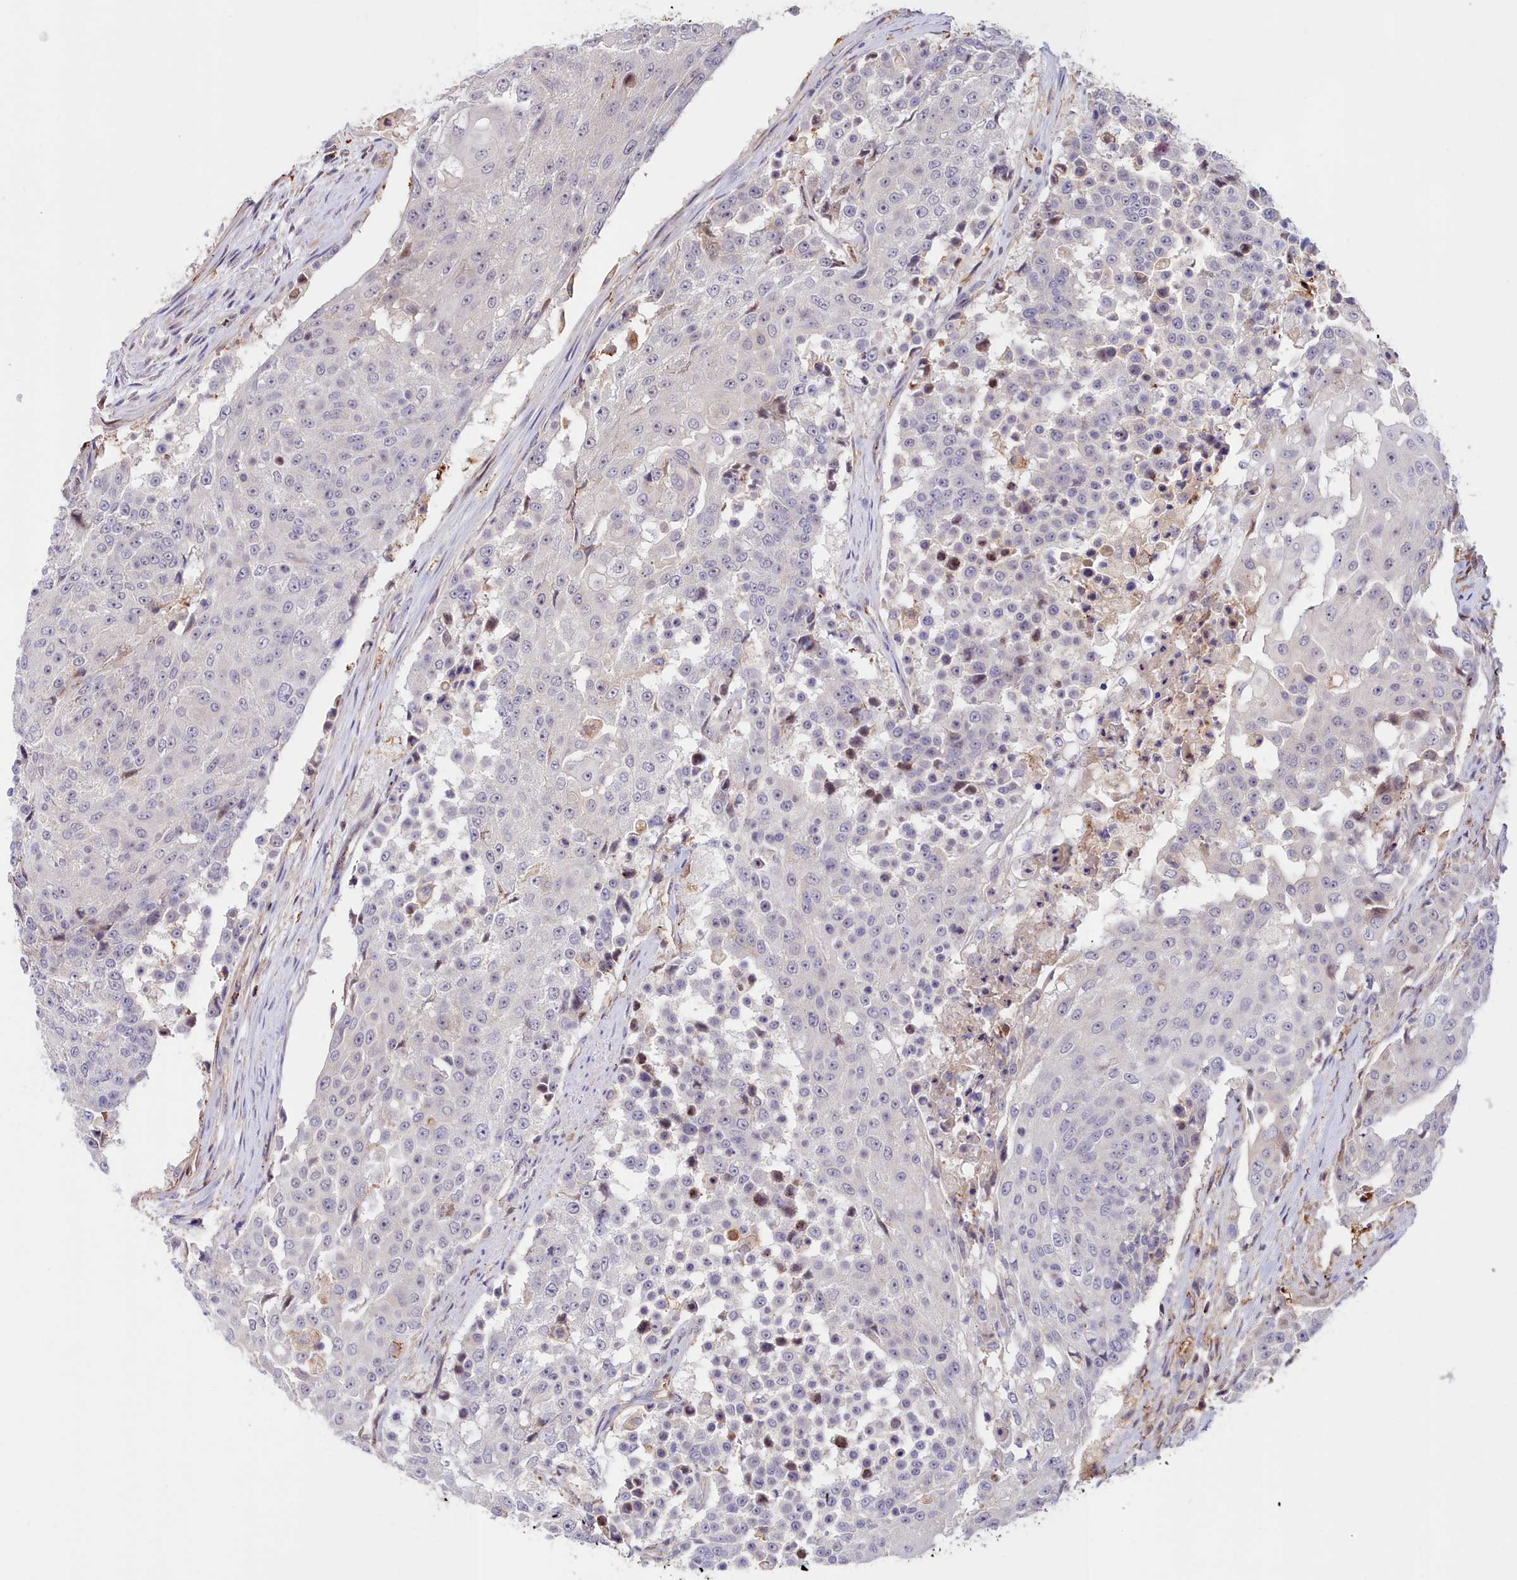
{"staining": {"intensity": "negative", "quantity": "none", "location": "none"}, "tissue": "urothelial cancer", "cell_type": "Tumor cells", "image_type": "cancer", "snomed": [{"axis": "morphology", "description": "Urothelial carcinoma, High grade"}, {"axis": "topography", "description": "Urinary bladder"}], "caption": "There is no significant staining in tumor cells of high-grade urothelial carcinoma. Brightfield microscopy of immunohistochemistry stained with DAB (brown) and hematoxylin (blue), captured at high magnification.", "gene": "NEURL4", "patient": {"sex": "female", "age": 63}}